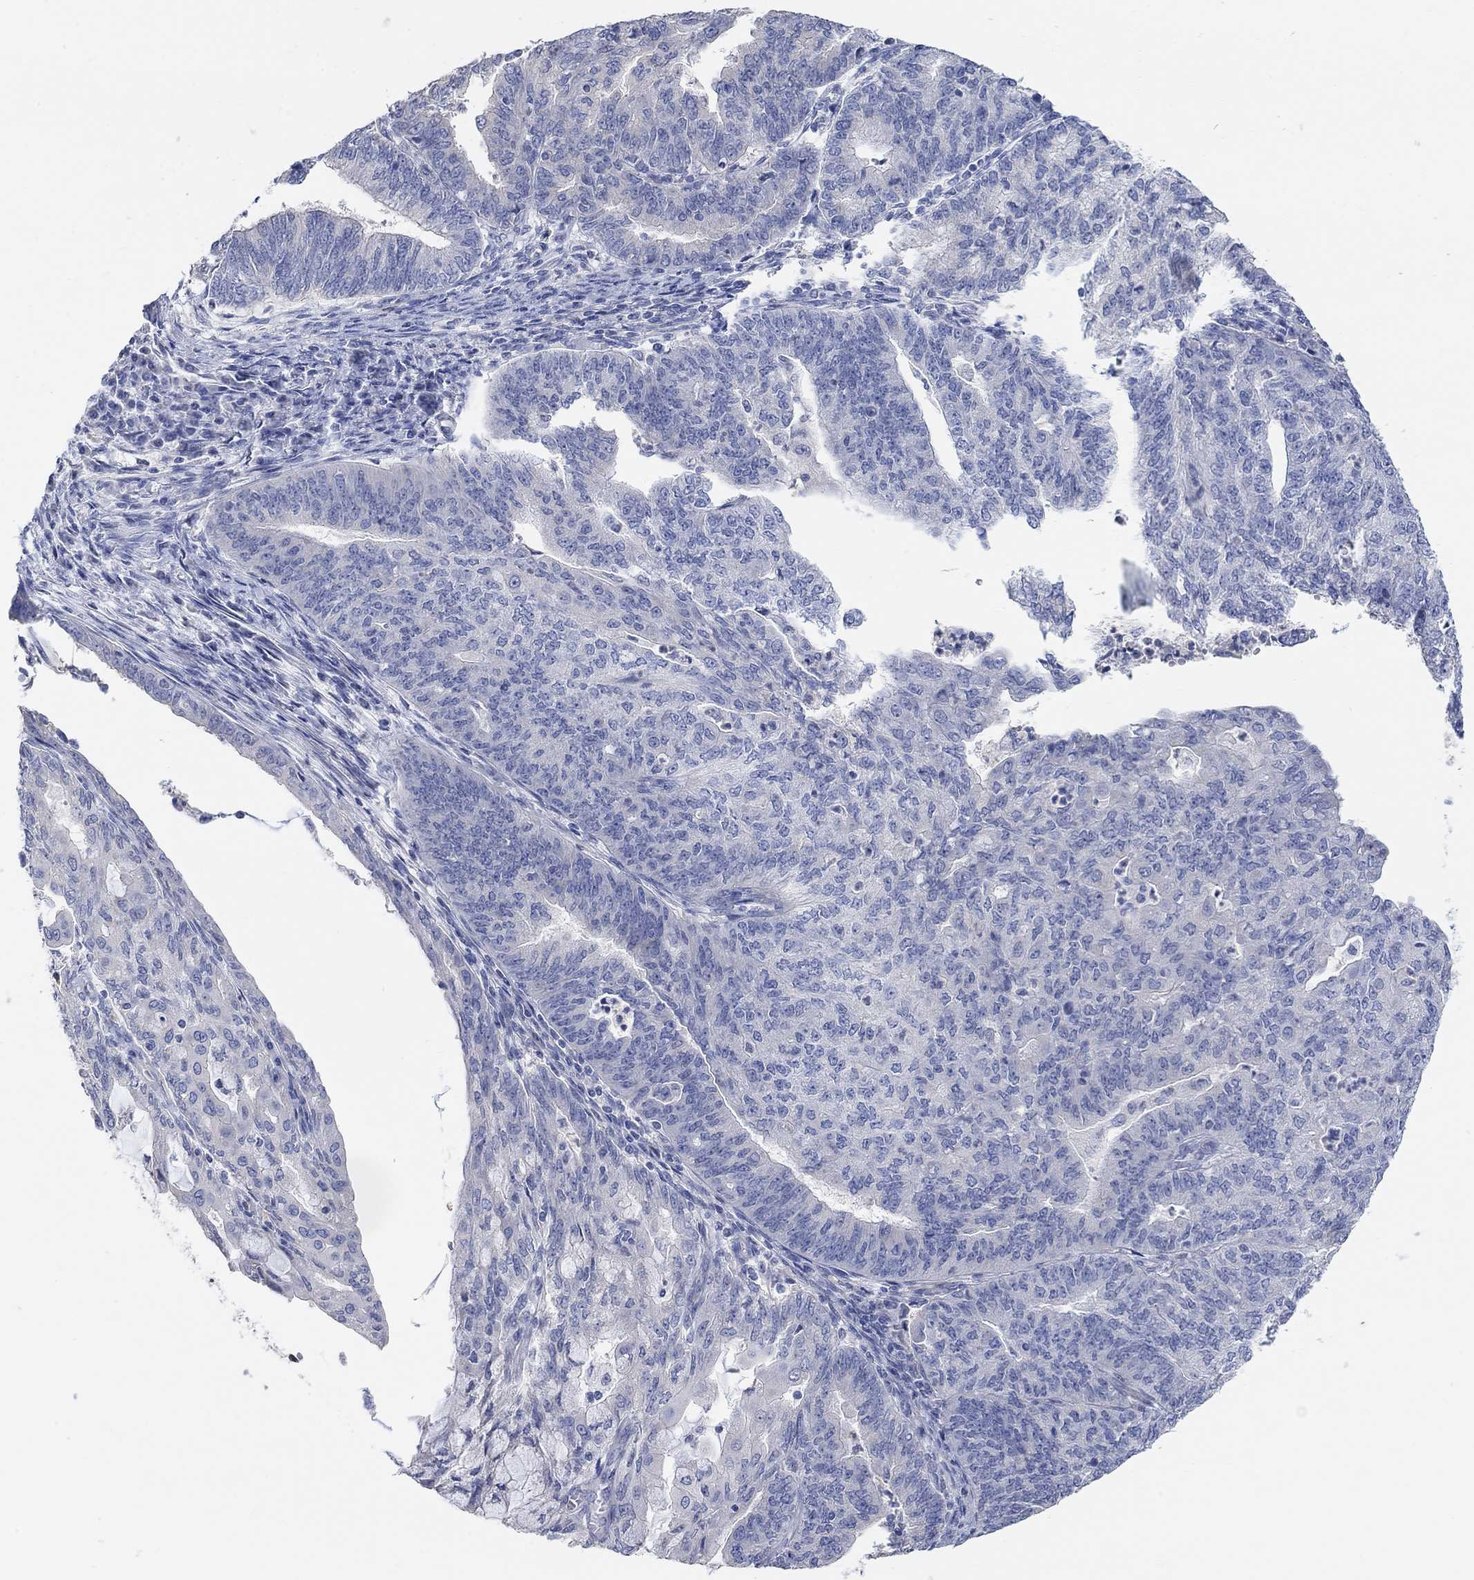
{"staining": {"intensity": "negative", "quantity": "none", "location": "none"}, "tissue": "endometrial cancer", "cell_type": "Tumor cells", "image_type": "cancer", "snomed": [{"axis": "morphology", "description": "Adenocarcinoma, NOS"}, {"axis": "topography", "description": "Endometrium"}], "caption": "DAB (3,3'-diaminobenzidine) immunohistochemical staining of endometrial cancer (adenocarcinoma) demonstrates no significant staining in tumor cells.", "gene": "NLRP14", "patient": {"sex": "female", "age": 82}}